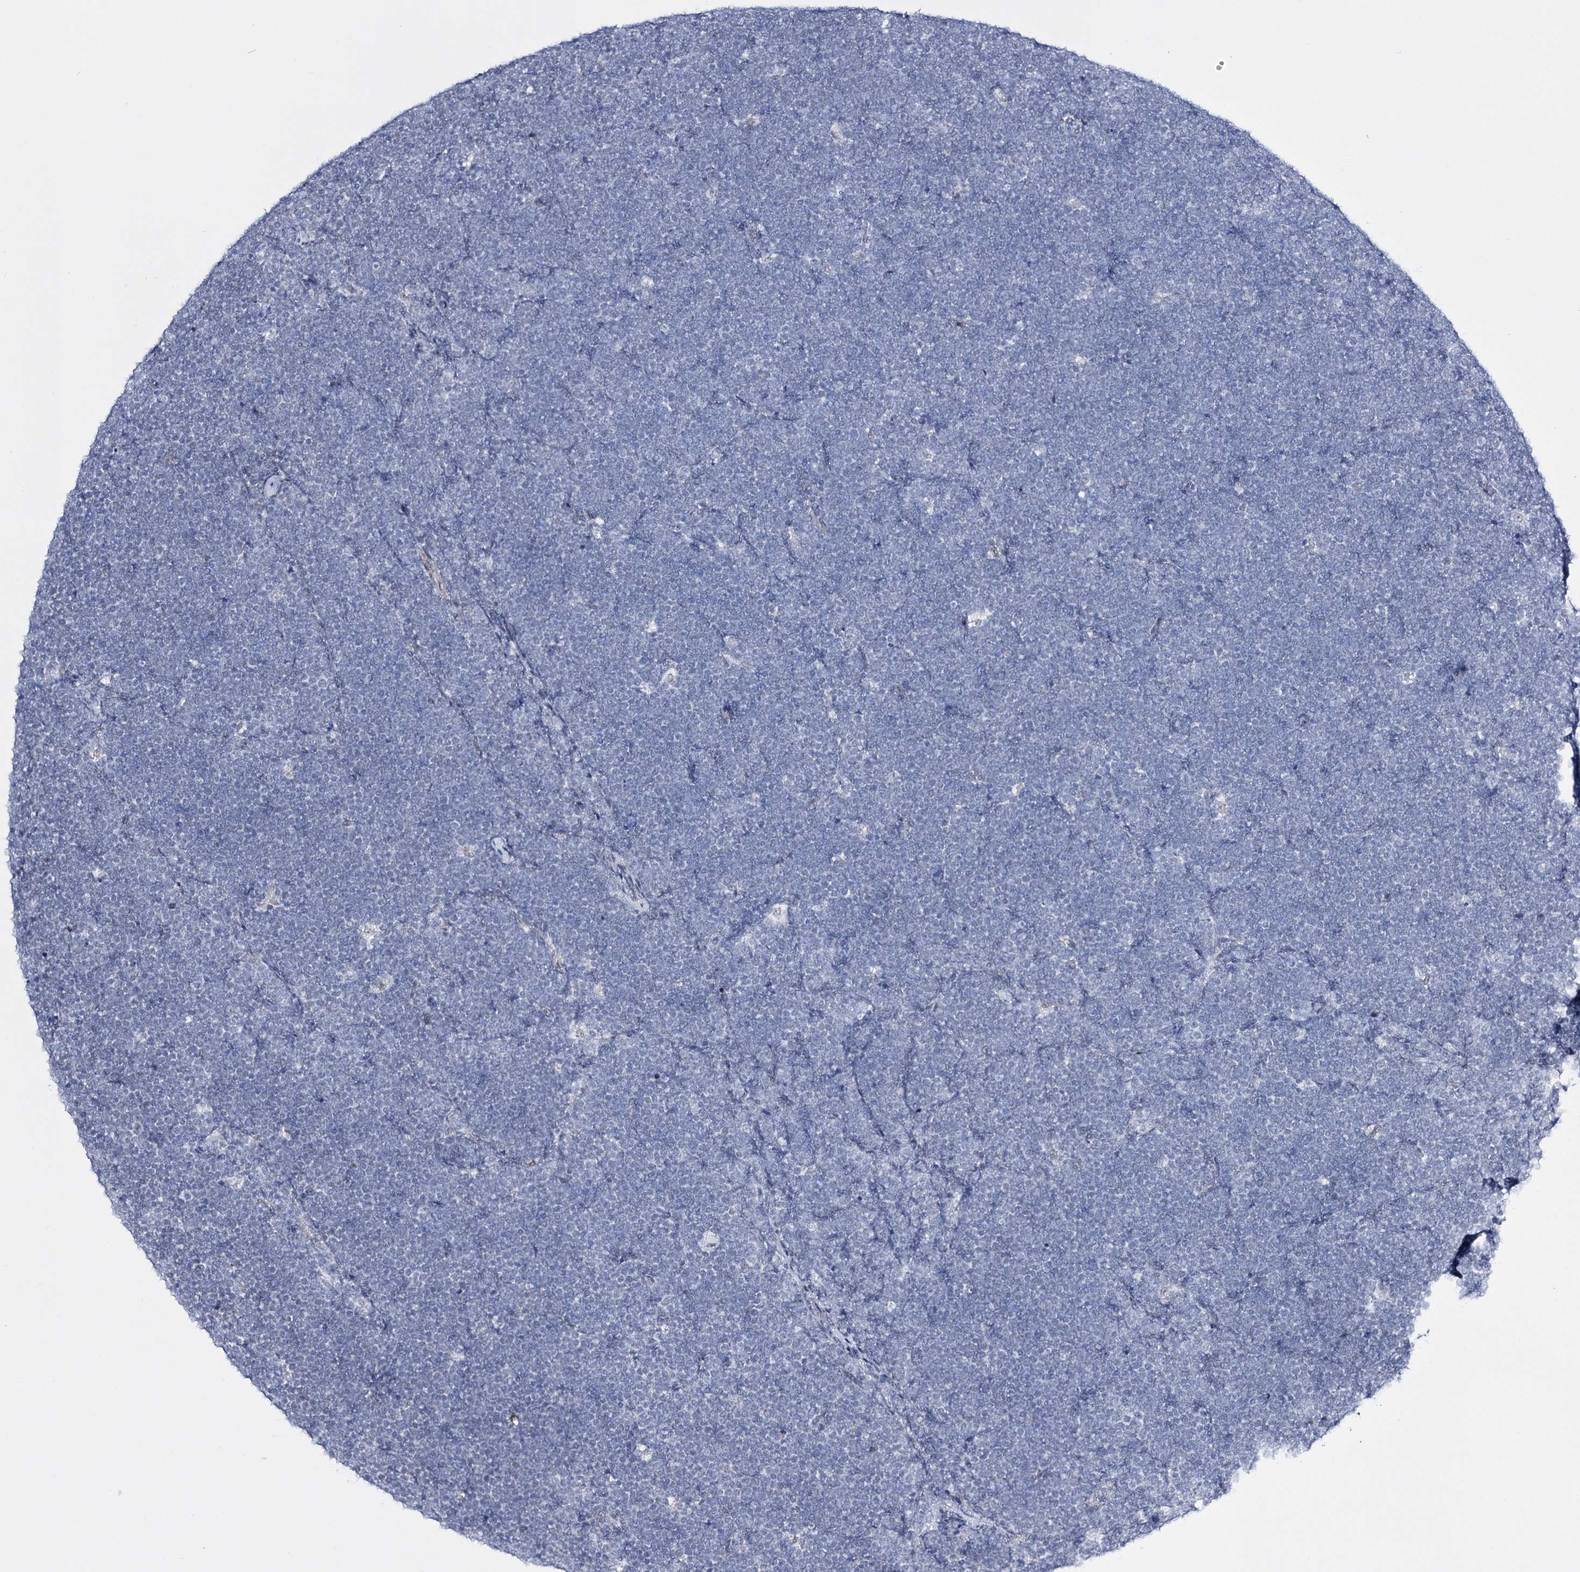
{"staining": {"intensity": "negative", "quantity": "none", "location": "none"}, "tissue": "lymphoma", "cell_type": "Tumor cells", "image_type": "cancer", "snomed": [{"axis": "morphology", "description": "Malignant lymphoma, non-Hodgkin's type, High grade"}, {"axis": "topography", "description": "Lymph node"}], "caption": "An image of malignant lymphoma, non-Hodgkin's type (high-grade) stained for a protein exhibits no brown staining in tumor cells. (Brightfield microscopy of DAB immunohistochemistry (IHC) at high magnification).", "gene": "RBM15B", "patient": {"sex": "male", "age": 13}}